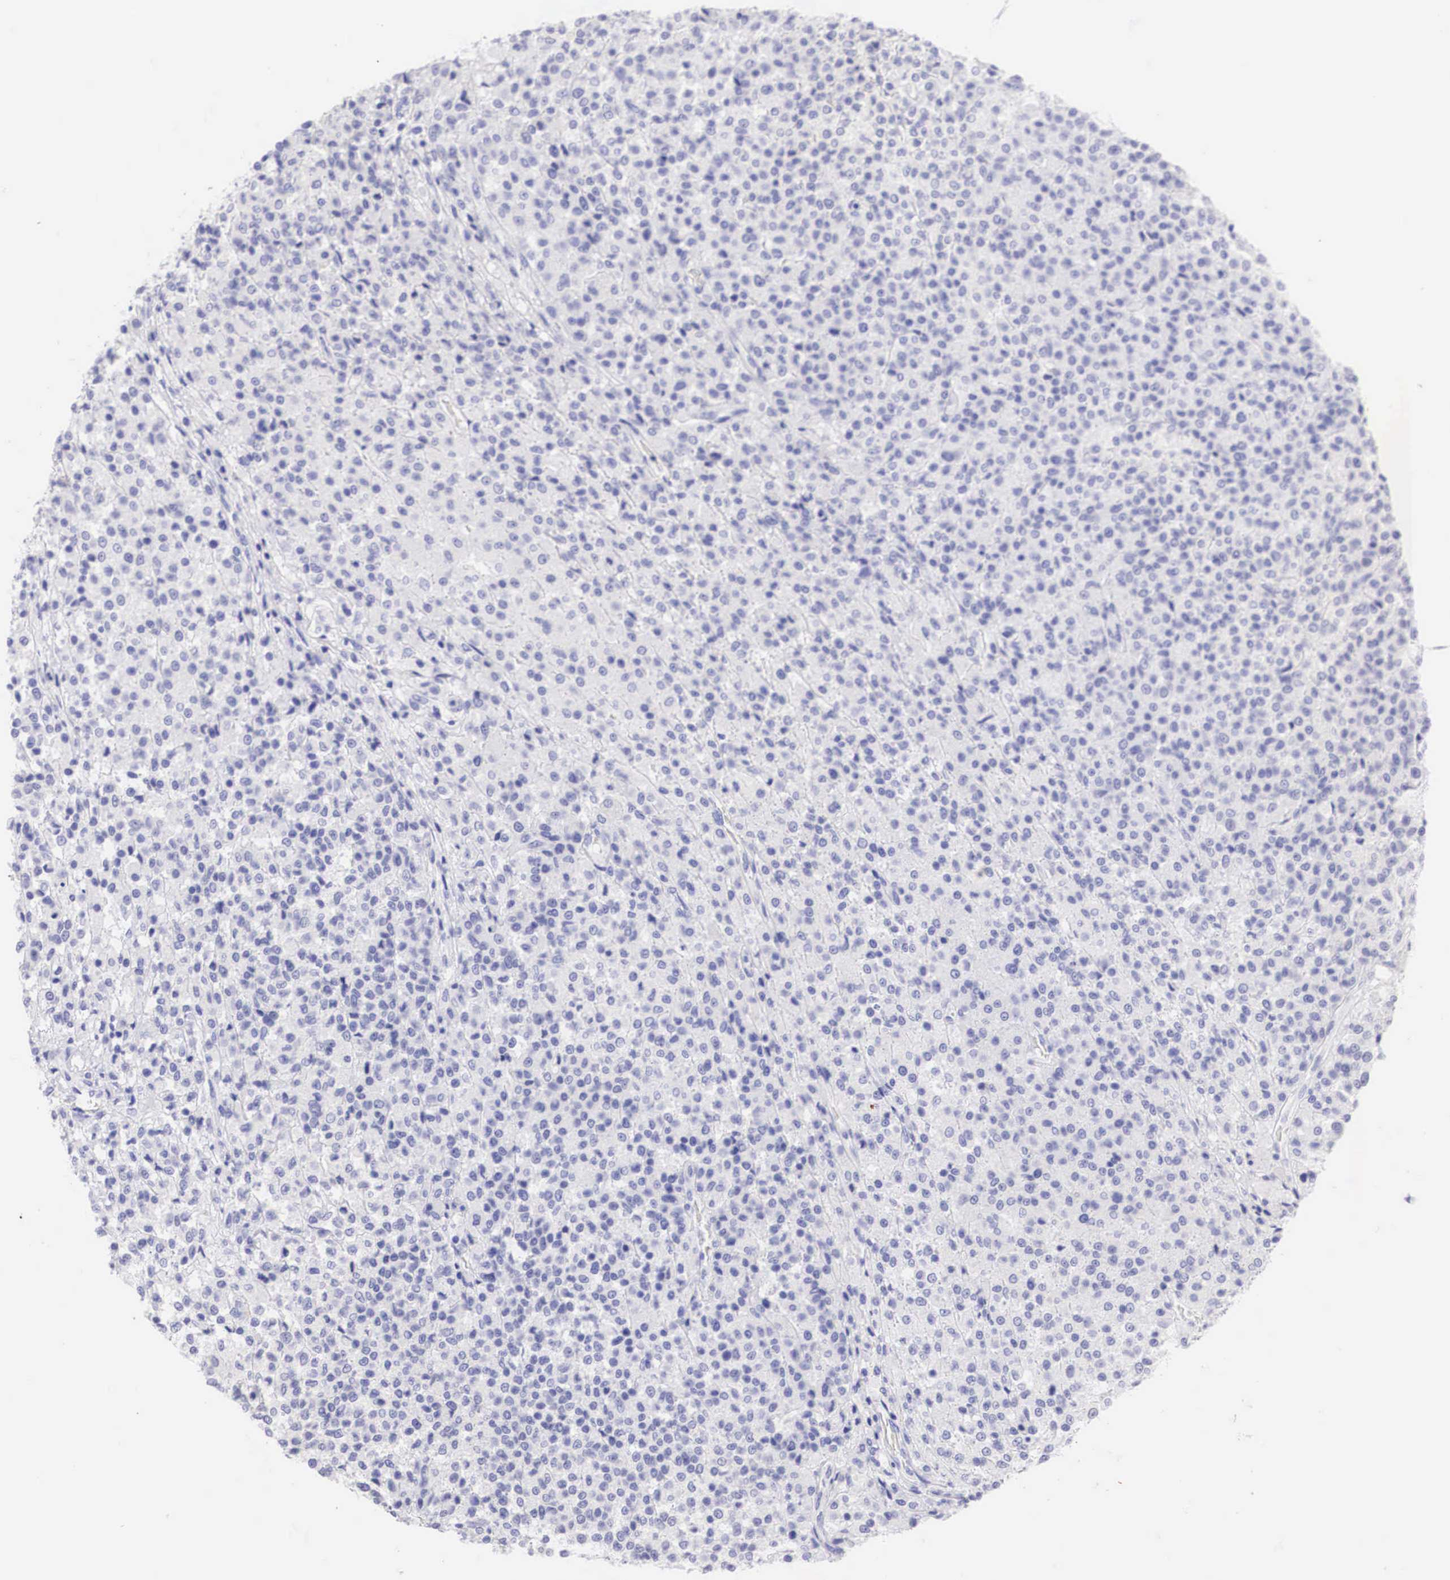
{"staining": {"intensity": "negative", "quantity": "none", "location": "none"}, "tissue": "testis cancer", "cell_type": "Tumor cells", "image_type": "cancer", "snomed": [{"axis": "morphology", "description": "Seminoma, NOS"}, {"axis": "topography", "description": "Testis"}], "caption": "High magnification brightfield microscopy of testis seminoma stained with DAB (brown) and counterstained with hematoxylin (blue): tumor cells show no significant positivity. The staining was performed using DAB to visualize the protein expression in brown, while the nuclei were stained in blue with hematoxylin (Magnification: 20x).", "gene": "TYR", "patient": {"sex": "male", "age": 59}}